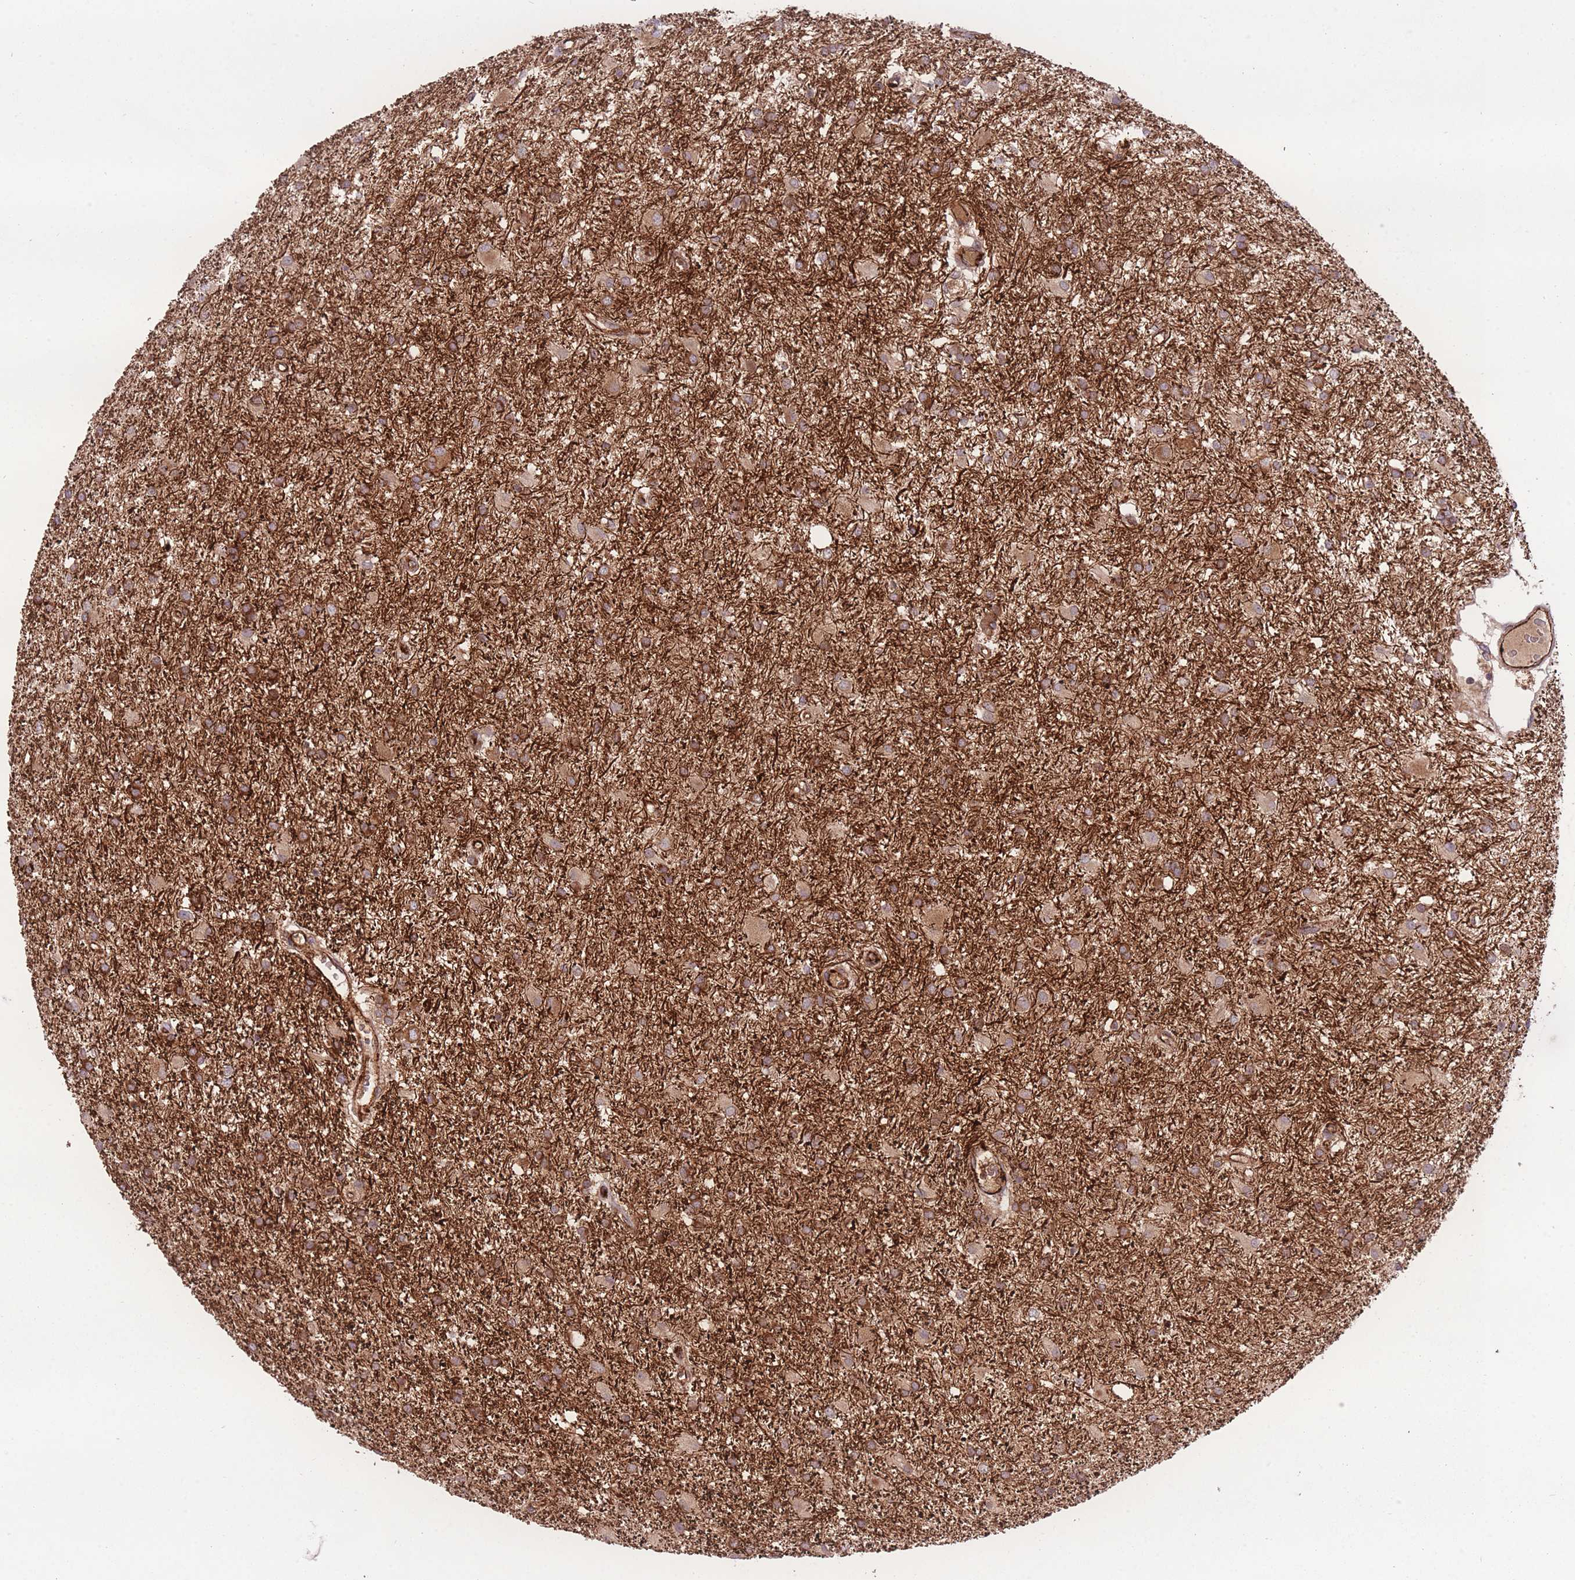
{"staining": {"intensity": "moderate", "quantity": ">75%", "location": "cytoplasmic/membranous"}, "tissue": "glioma", "cell_type": "Tumor cells", "image_type": "cancer", "snomed": [{"axis": "morphology", "description": "Glioma, malignant, High grade"}, {"axis": "topography", "description": "Brain"}], "caption": "Immunohistochemical staining of glioma reveals moderate cytoplasmic/membranous protein expression in approximately >75% of tumor cells.", "gene": "CISH", "patient": {"sex": "female", "age": 50}}